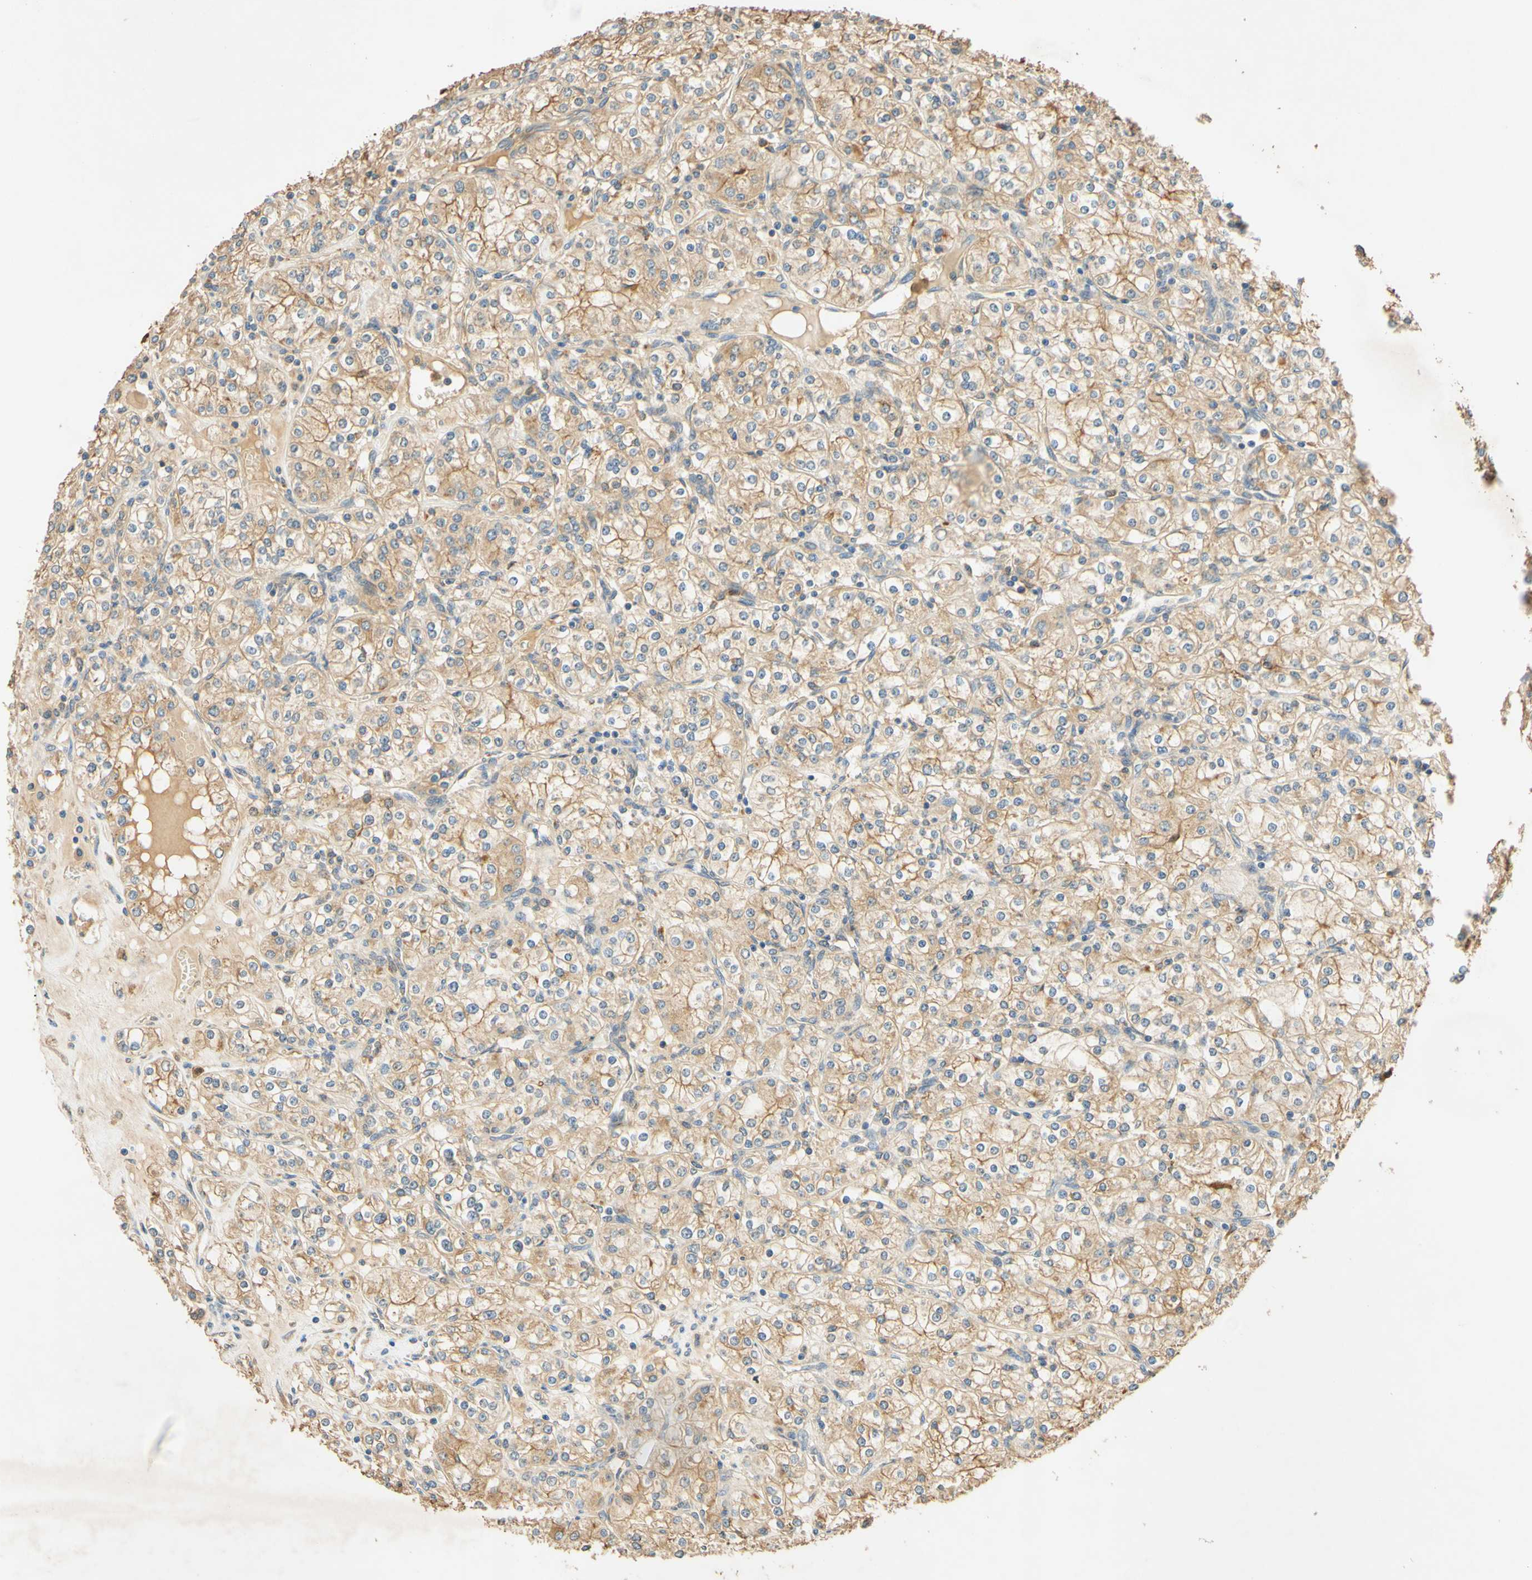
{"staining": {"intensity": "moderate", "quantity": ">75%", "location": "cytoplasmic/membranous"}, "tissue": "renal cancer", "cell_type": "Tumor cells", "image_type": "cancer", "snomed": [{"axis": "morphology", "description": "Adenocarcinoma, NOS"}, {"axis": "topography", "description": "Kidney"}], "caption": "DAB (3,3'-diaminobenzidine) immunohistochemical staining of adenocarcinoma (renal) demonstrates moderate cytoplasmic/membranous protein expression in approximately >75% of tumor cells.", "gene": "ENTREP2", "patient": {"sex": "male", "age": 77}}